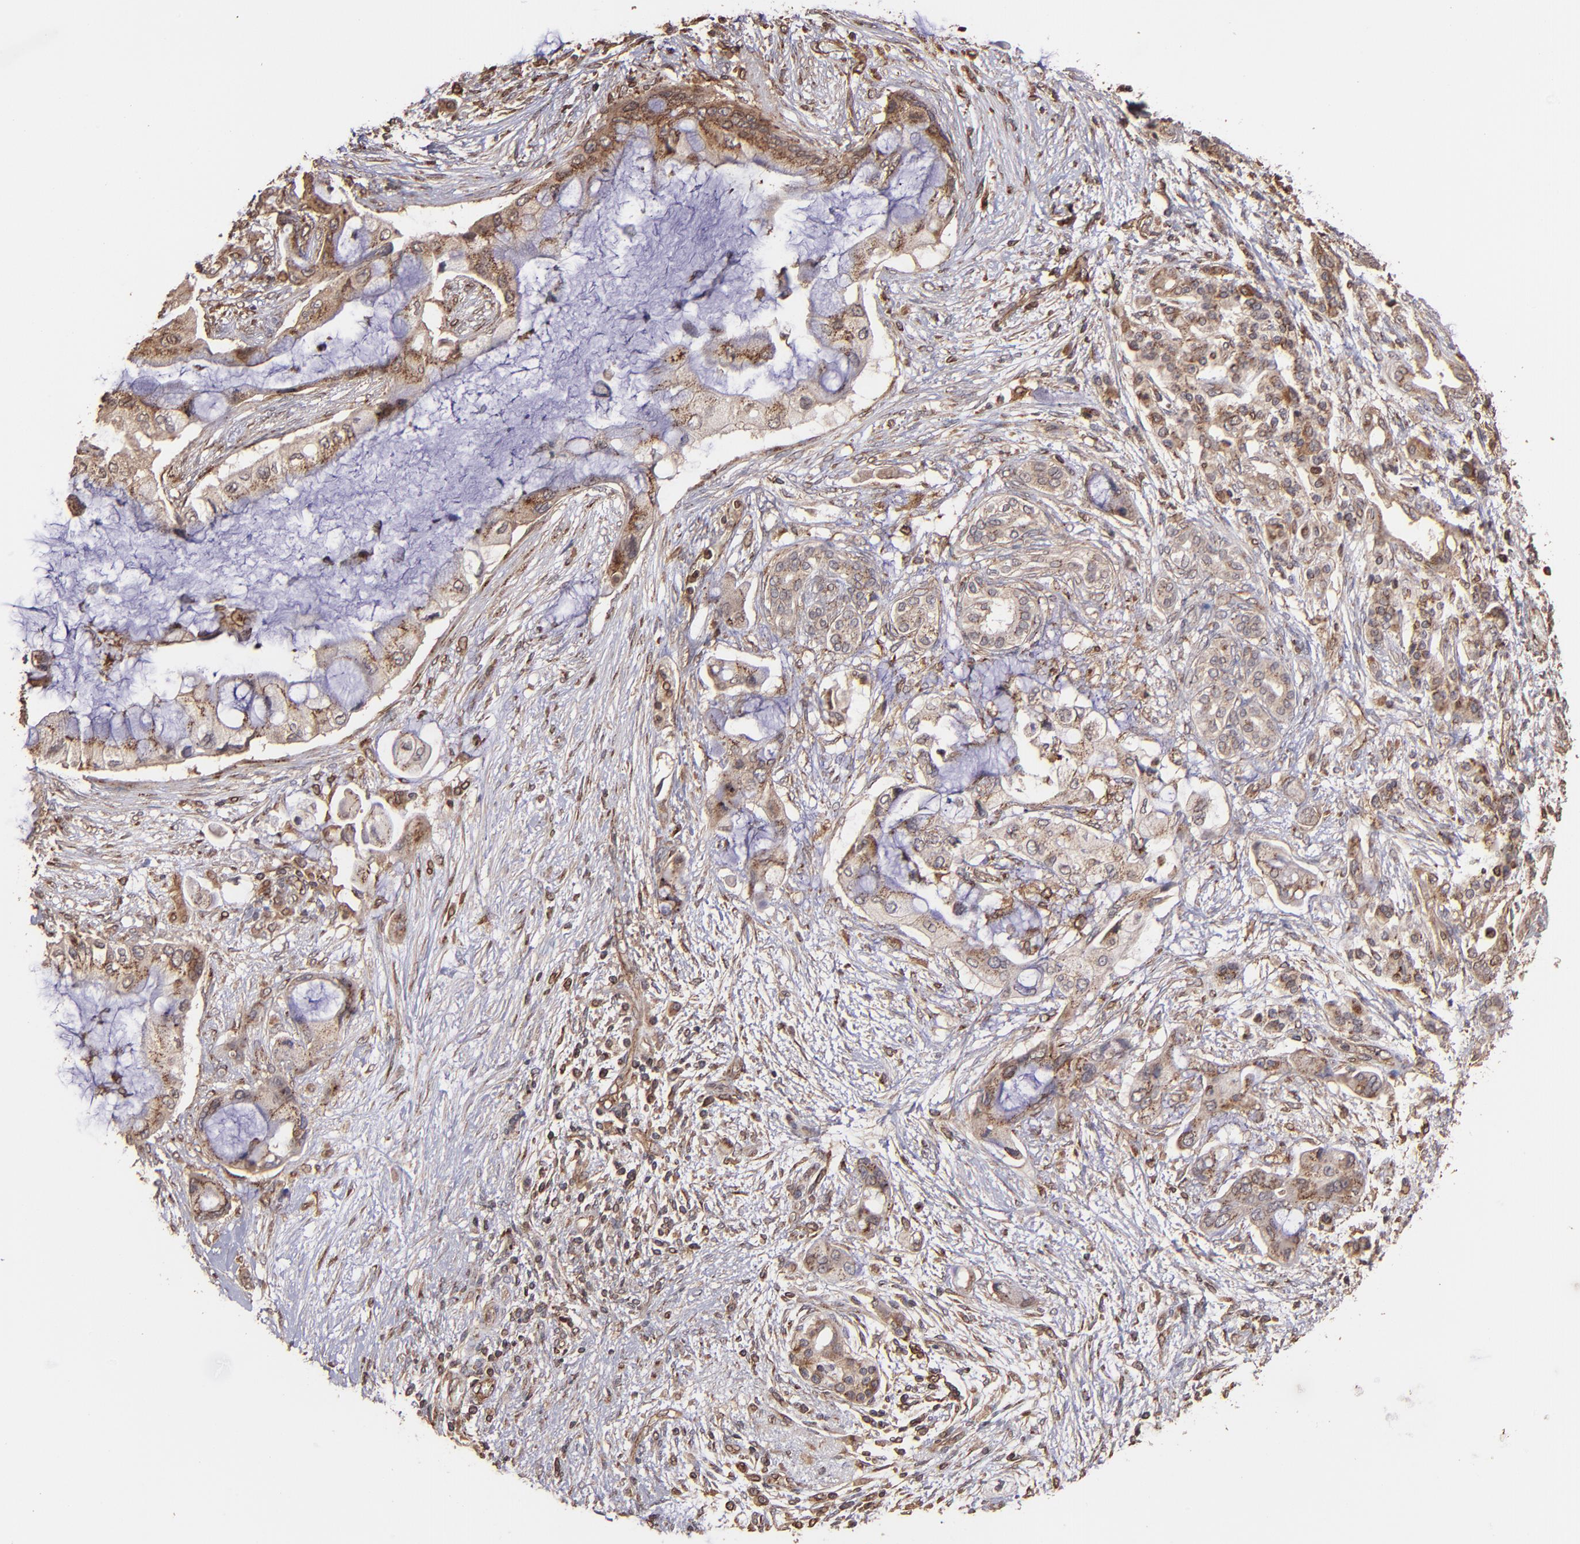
{"staining": {"intensity": "weak", "quantity": "25%-75%", "location": "cytoplasmic/membranous"}, "tissue": "pancreatic cancer", "cell_type": "Tumor cells", "image_type": "cancer", "snomed": [{"axis": "morphology", "description": "Adenocarcinoma, NOS"}, {"axis": "topography", "description": "Pancreas"}], "caption": "This is a micrograph of immunohistochemistry staining of adenocarcinoma (pancreatic), which shows weak staining in the cytoplasmic/membranous of tumor cells.", "gene": "TRIP11", "patient": {"sex": "female", "age": 59}}